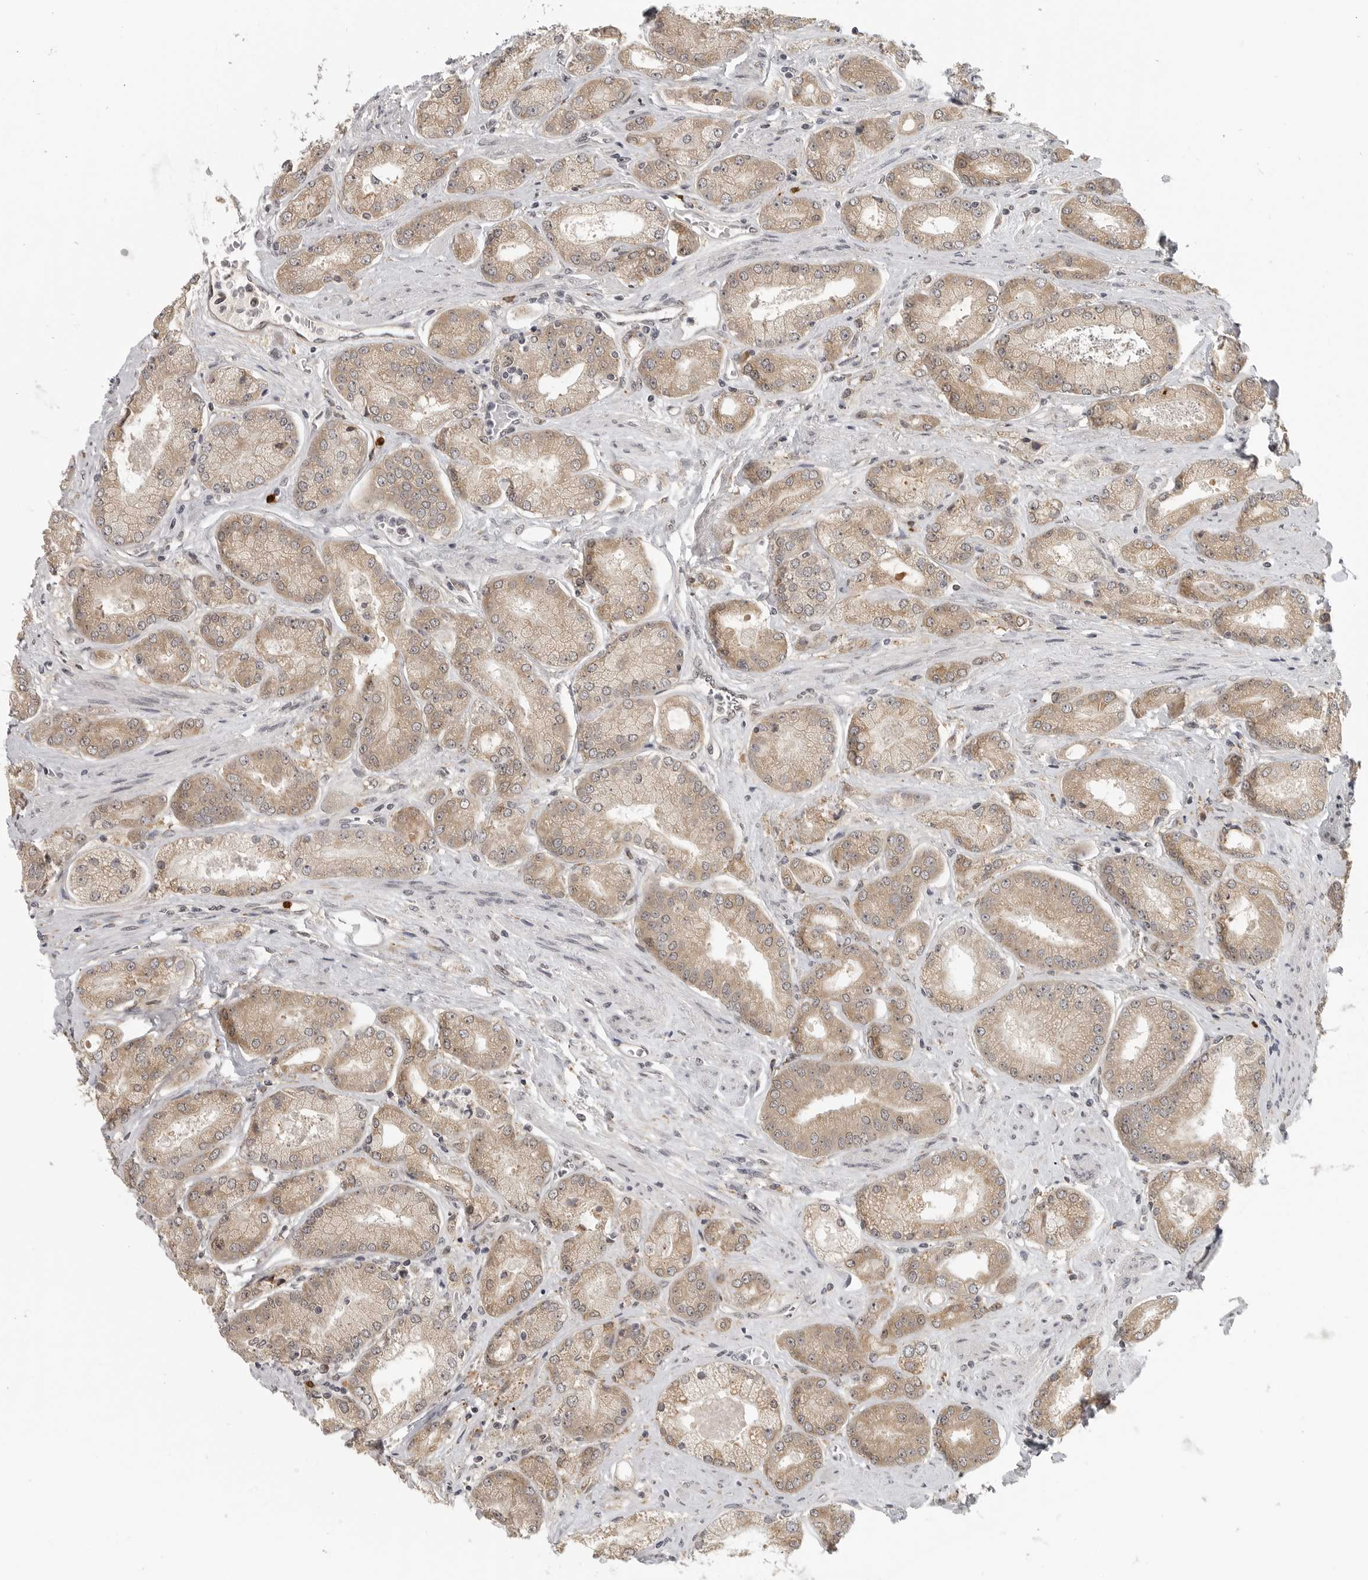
{"staining": {"intensity": "weak", "quantity": ">75%", "location": "cytoplasmic/membranous"}, "tissue": "prostate cancer", "cell_type": "Tumor cells", "image_type": "cancer", "snomed": [{"axis": "morphology", "description": "Adenocarcinoma, High grade"}, {"axis": "topography", "description": "Prostate"}], "caption": "Adenocarcinoma (high-grade) (prostate) stained with a brown dye exhibits weak cytoplasmic/membranous positive expression in approximately >75% of tumor cells.", "gene": "CEP295NL", "patient": {"sex": "male", "age": 58}}